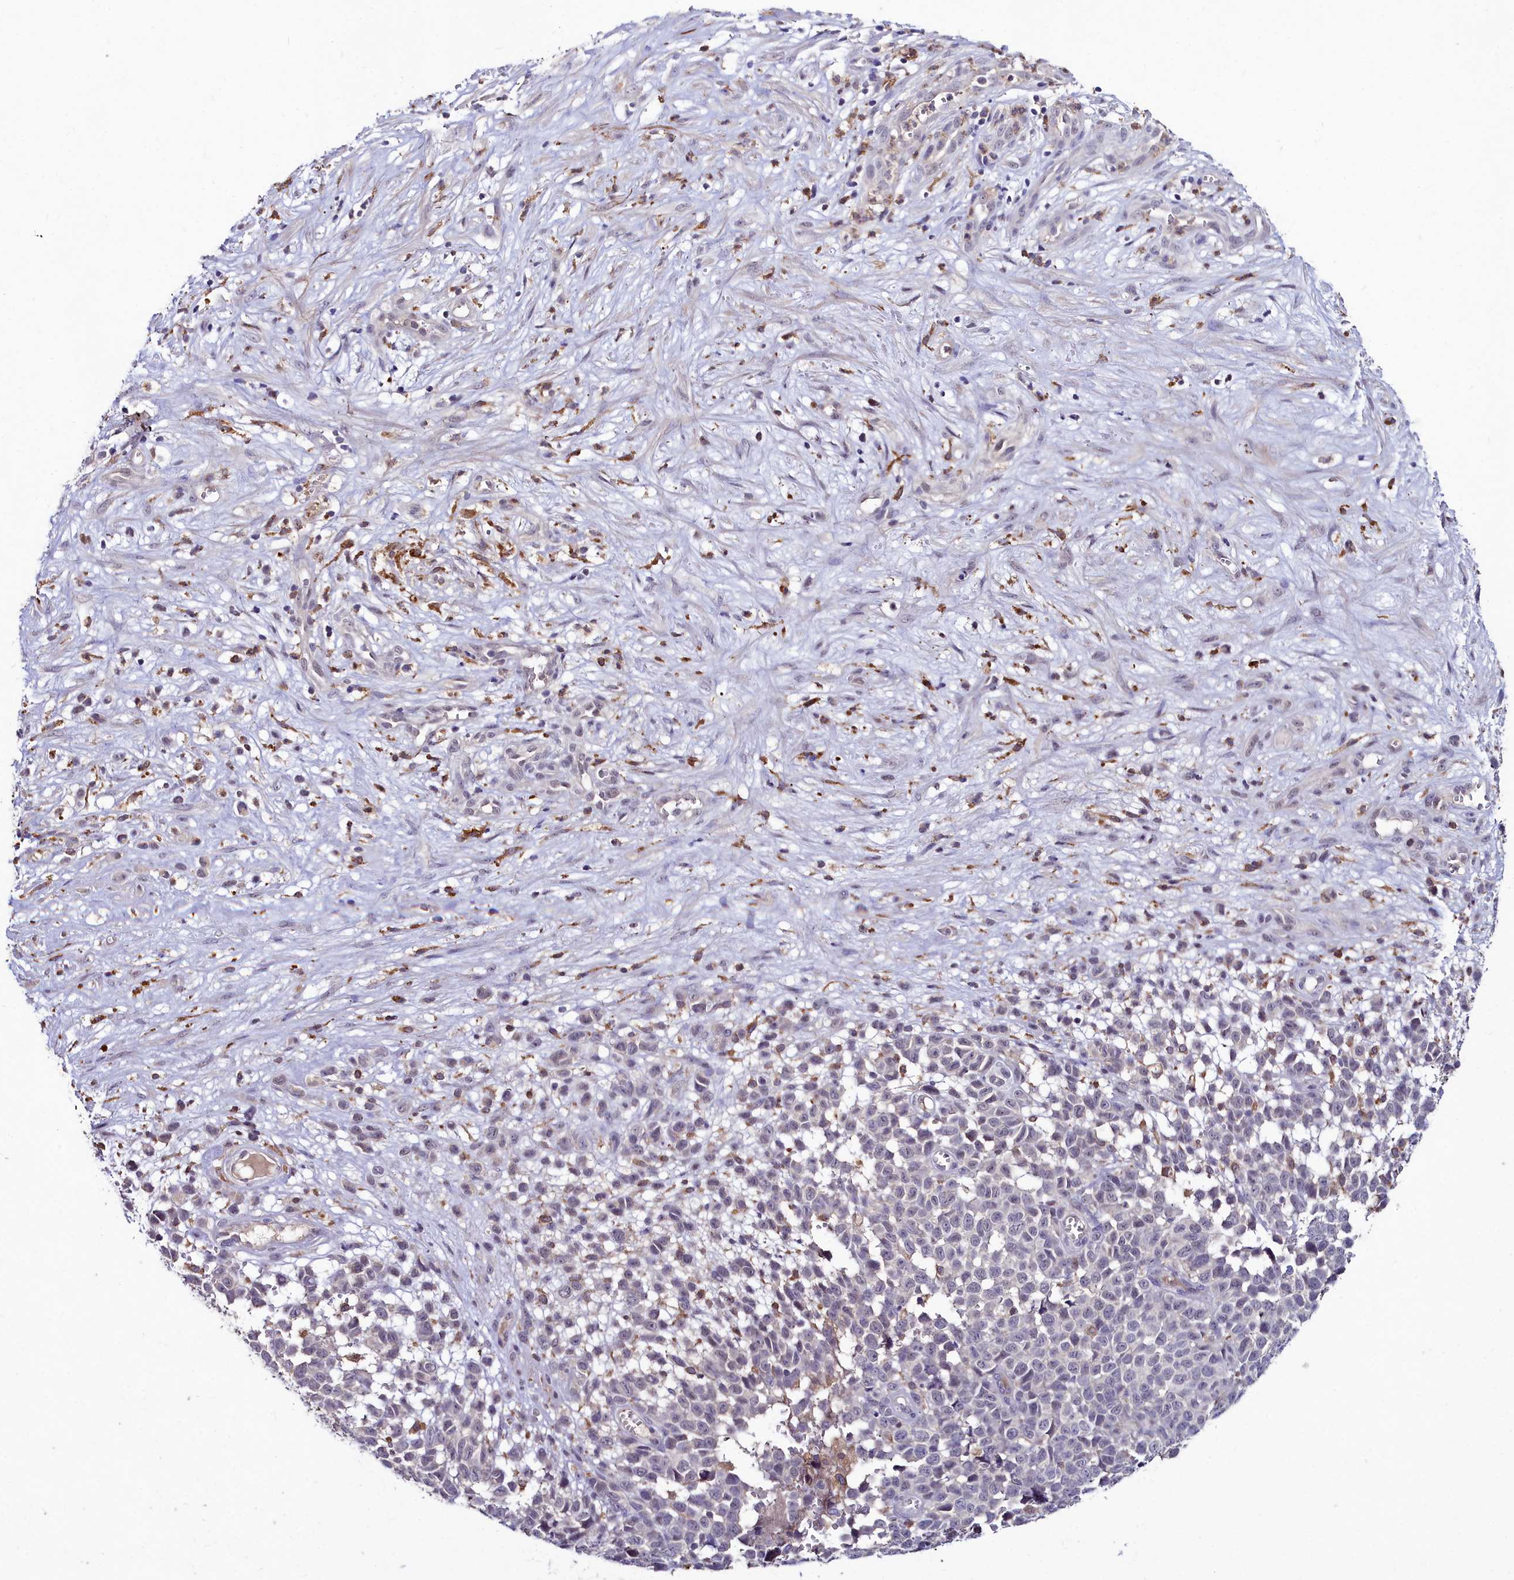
{"staining": {"intensity": "negative", "quantity": "none", "location": "none"}, "tissue": "melanoma", "cell_type": "Tumor cells", "image_type": "cancer", "snomed": [{"axis": "morphology", "description": "Malignant melanoma, NOS"}, {"axis": "topography", "description": "Nose, NOS"}], "caption": "Immunohistochemical staining of malignant melanoma reveals no significant positivity in tumor cells.", "gene": "AMBRA1", "patient": {"sex": "female", "age": 48}}